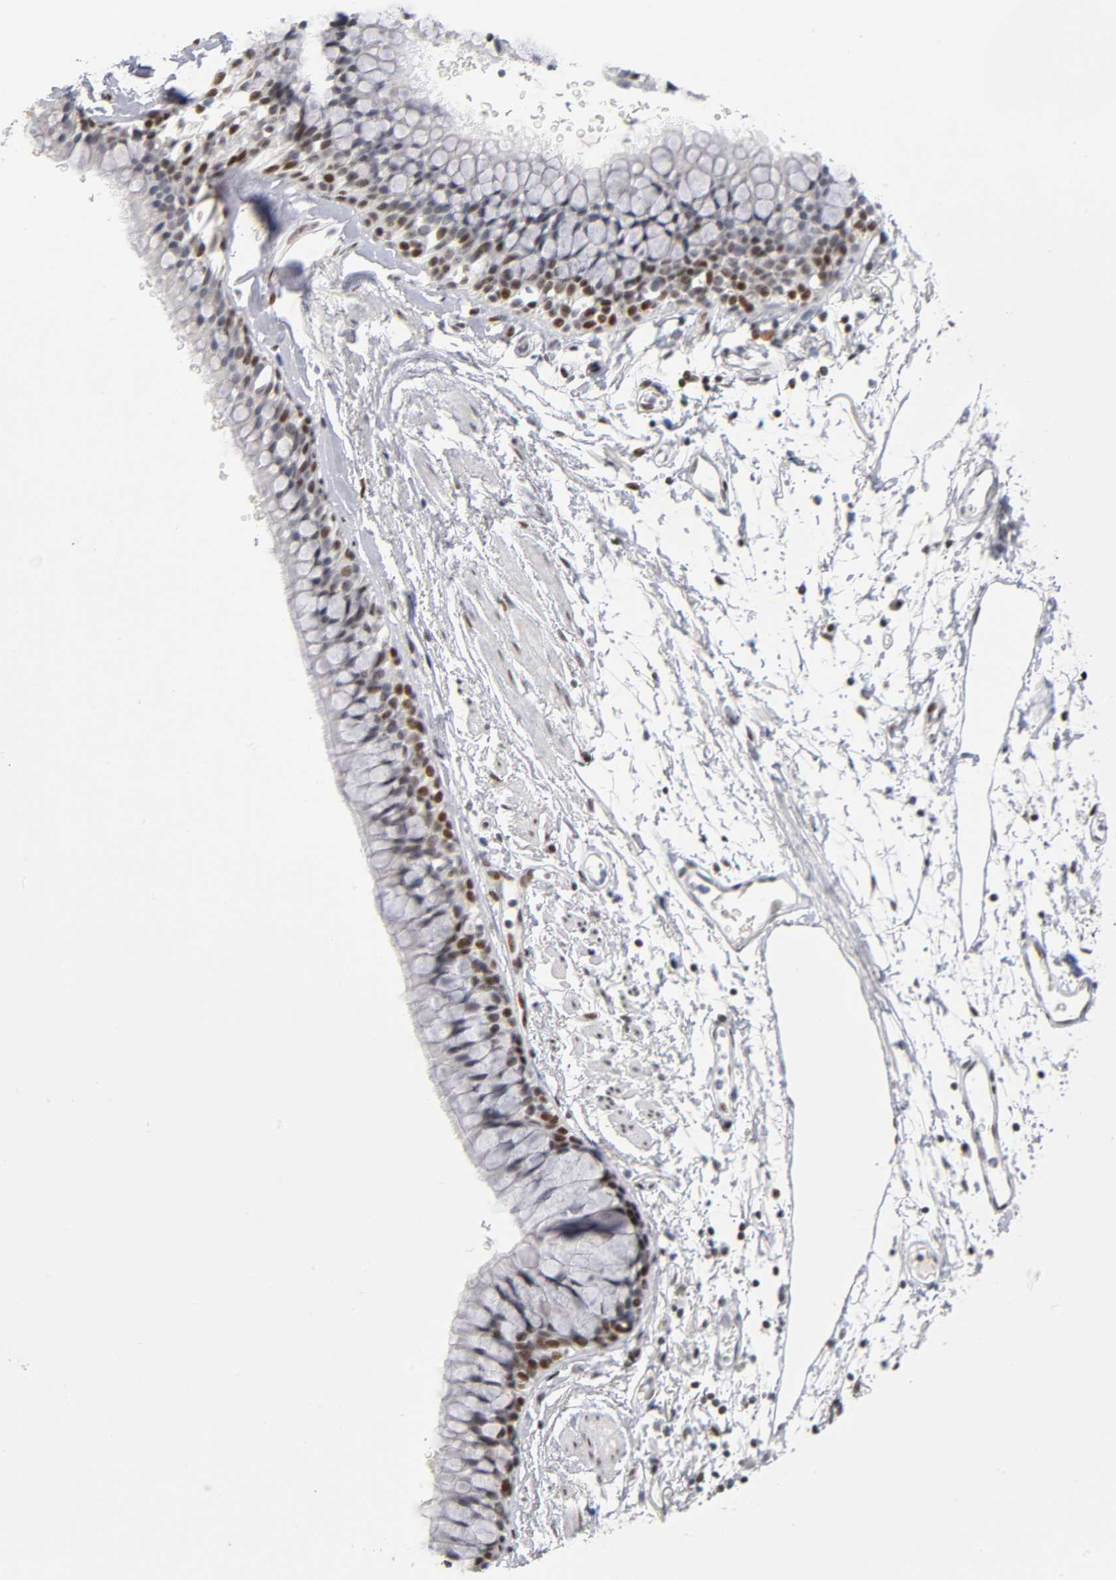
{"staining": {"intensity": "moderate", "quantity": ">75%", "location": "nuclear"}, "tissue": "bronchus", "cell_type": "Respiratory epithelial cells", "image_type": "normal", "snomed": [{"axis": "morphology", "description": "Normal tissue, NOS"}, {"axis": "topography", "description": "Bronchus"}], "caption": "IHC micrograph of normal bronchus stained for a protein (brown), which shows medium levels of moderate nuclear positivity in about >75% of respiratory epithelial cells.", "gene": "SP3", "patient": {"sex": "female", "age": 73}}